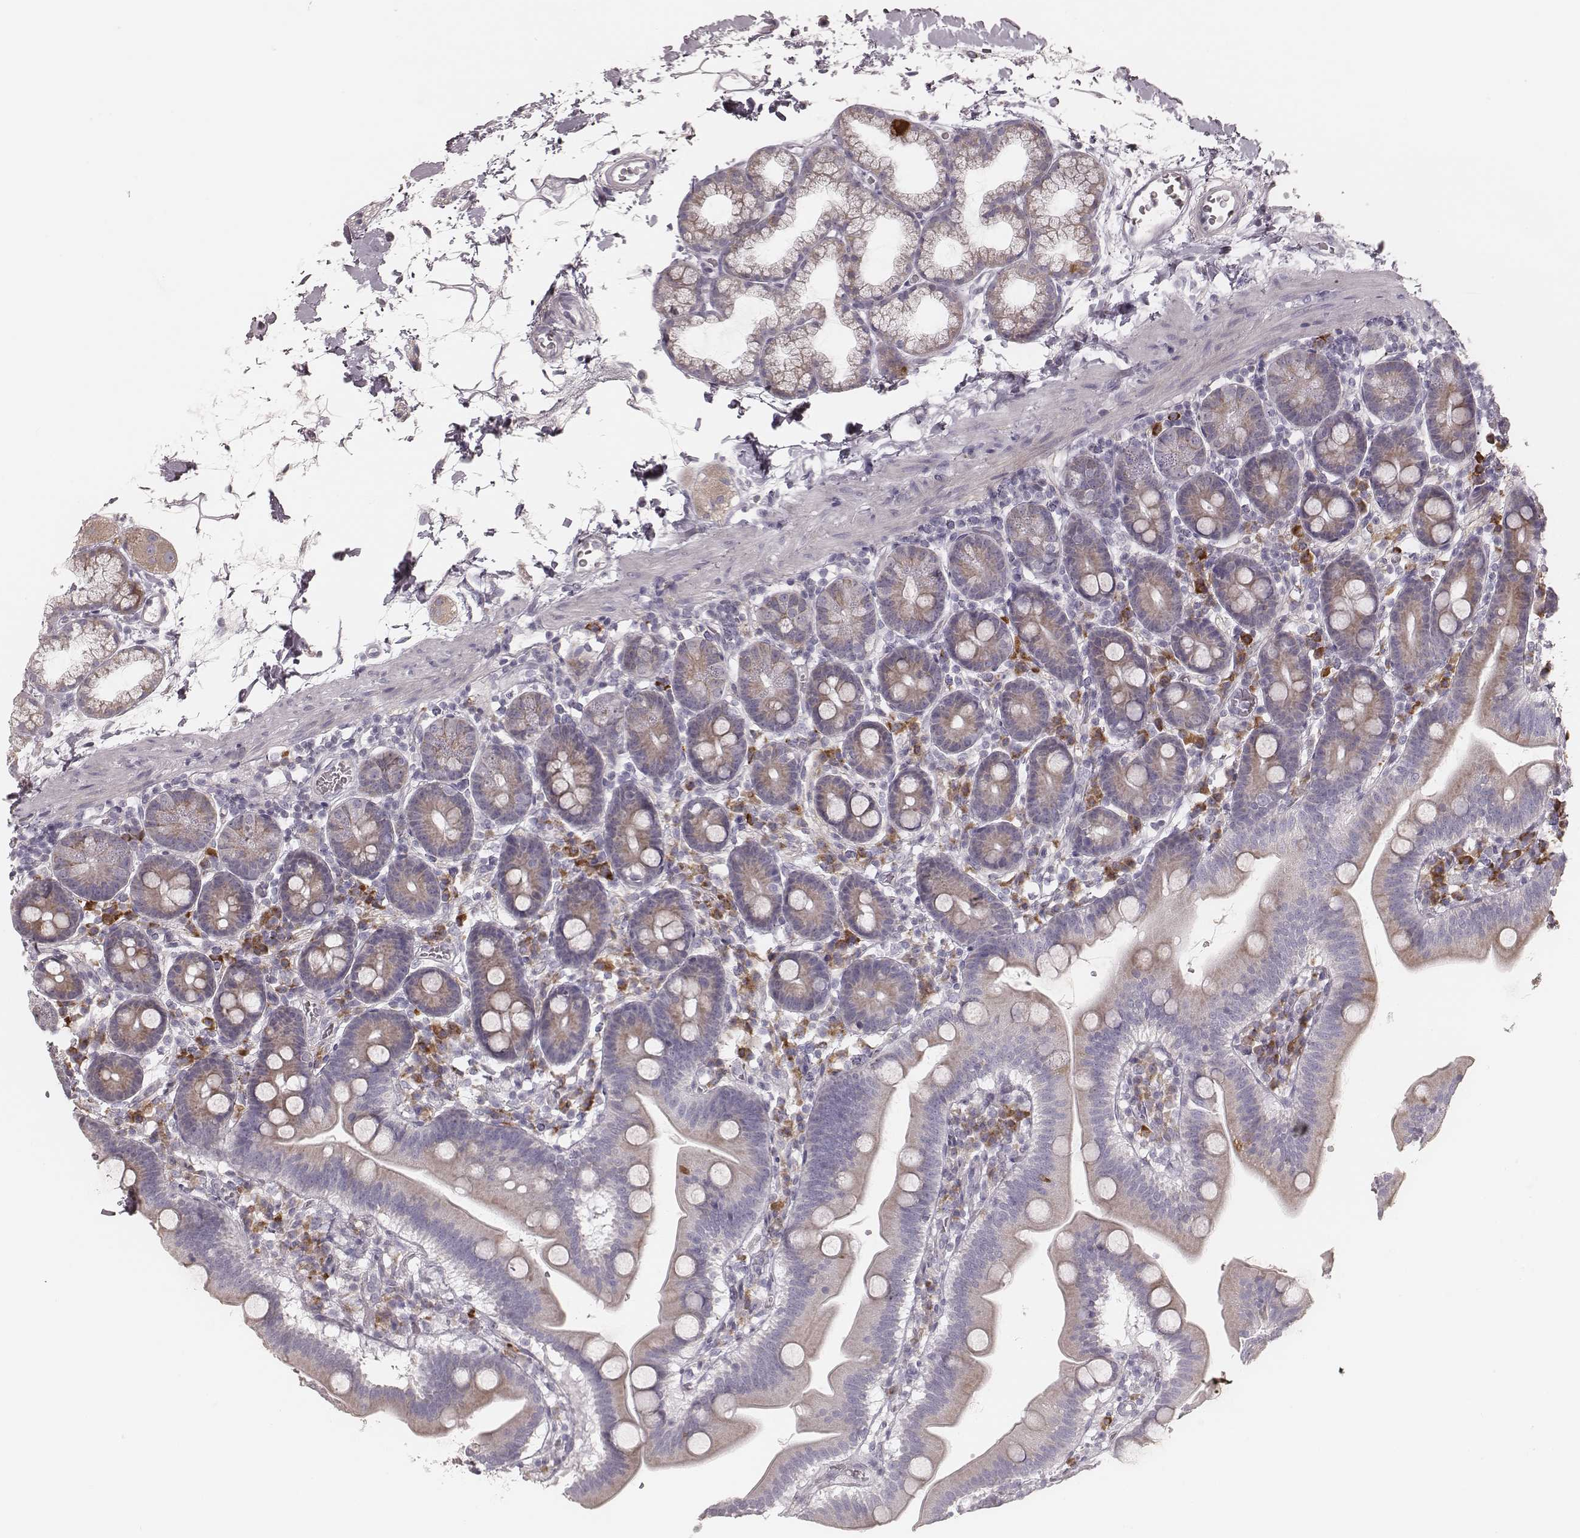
{"staining": {"intensity": "weak", "quantity": "<25%", "location": "cytoplasmic/membranous"}, "tissue": "duodenum", "cell_type": "Glandular cells", "image_type": "normal", "snomed": [{"axis": "morphology", "description": "Normal tissue, NOS"}, {"axis": "topography", "description": "Pancreas"}, {"axis": "topography", "description": "Duodenum"}], "caption": "This histopathology image is of normal duodenum stained with immunohistochemistry to label a protein in brown with the nuclei are counter-stained blue. There is no positivity in glandular cells. The staining was performed using DAB to visualize the protein expression in brown, while the nuclei were stained in blue with hematoxylin (Magnification: 20x).", "gene": "KIF5C", "patient": {"sex": "male", "age": 59}}